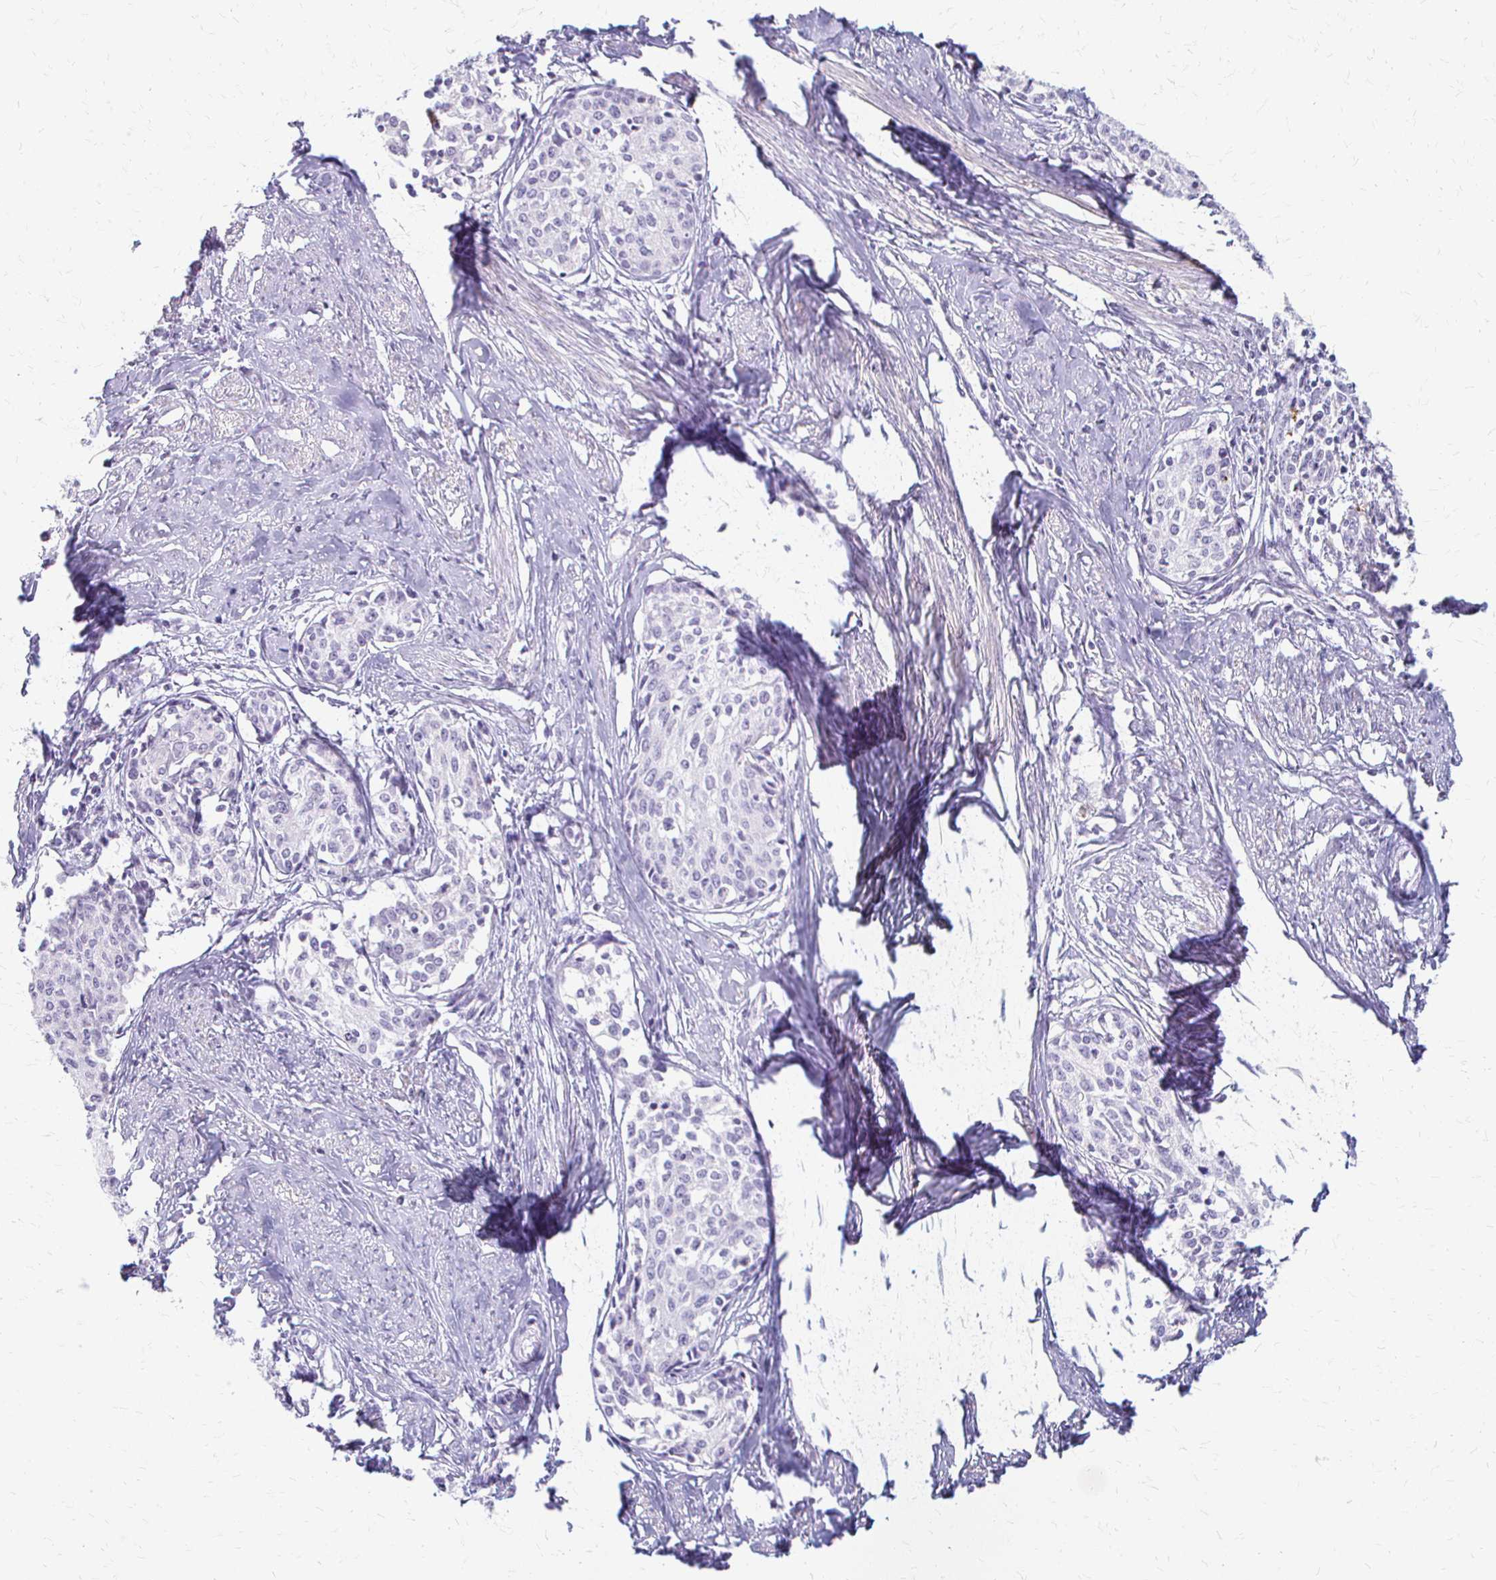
{"staining": {"intensity": "negative", "quantity": "none", "location": "none"}, "tissue": "cervical cancer", "cell_type": "Tumor cells", "image_type": "cancer", "snomed": [{"axis": "morphology", "description": "Squamous cell carcinoma, NOS"}, {"axis": "morphology", "description": "Adenocarcinoma, NOS"}, {"axis": "topography", "description": "Cervix"}], "caption": "The immunohistochemistry (IHC) histopathology image has no significant staining in tumor cells of cervical cancer tissue. (Stains: DAB immunohistochemistry (IHC) with hematoxylin counter stain, Microscopy: brightfield microscopy at high magnification).", "gene": "ACP5", "patient": {"sex": "female", "age": 52}}